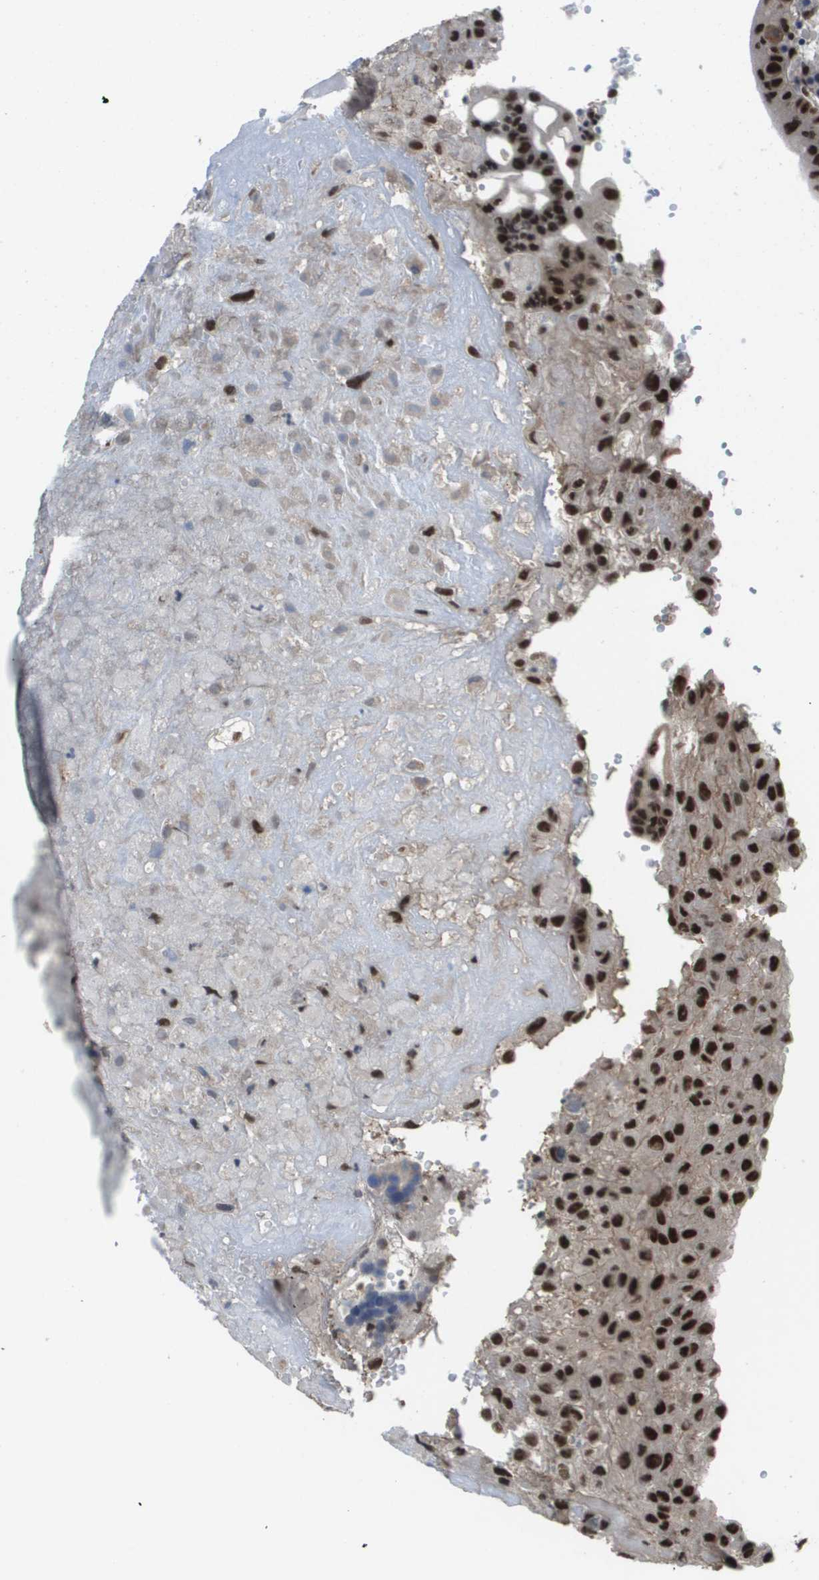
{"staining": {"intensity": "weak", "quantity": "<25%", "location": "cytoplasmic/membranous"}, "tissue": "placenta", "cell_type": "Decidual cells", "image_type": "normal", "snomed": [{"axis": "morphology", "description": "Normal tissue, NOS"}, {"axis": "topography", "description": "Placenta"}], "caption": "Photomicrograph shows no protein staining in decidual cells of normal placenta.", "gene": "PRCC", "patient": {"sex": "female", "age": 18}}